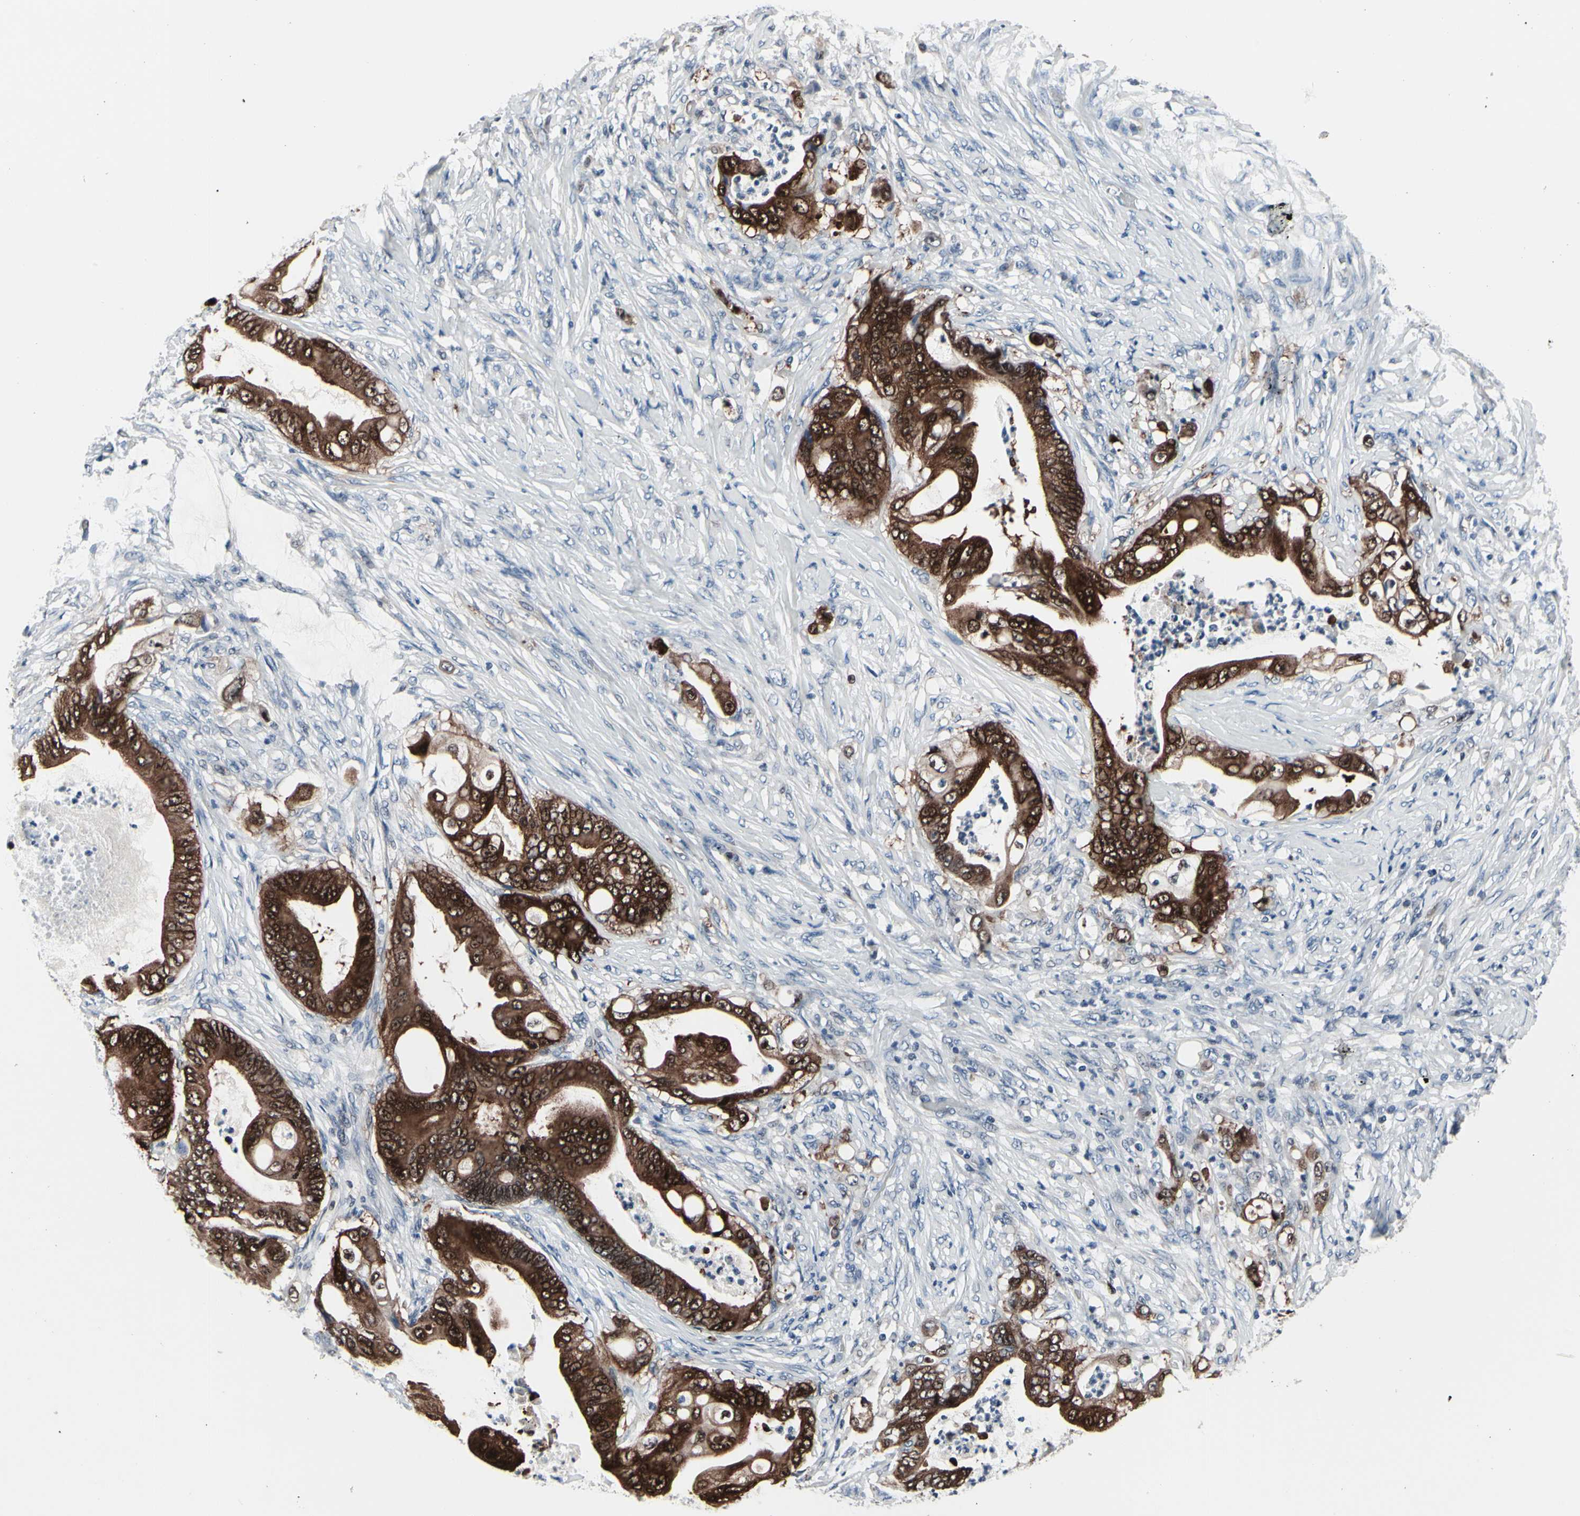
{"staining": {"intensity": "strong", "quantity": ">75%", "location": "cytoplasmic/membranous,nuclear"}, "tissue": "stomach cancer", "cell_type": "Tumor cells", "image_type": "cancer", "snomed": [{"axis": "morphology", "description": "Adenocarcinoma, NOS"}, {"axis": "topography", "description": "Stomach"}], "caption": "A high amount of strong cytoplasmic/membranous and nuclear expression is appreciated in approximately >75% of tumor cells in stomach cancer (adenocarcinoma) tissue.", "gene": "TXN", "patient": {"sex": "female", "age": 73}}